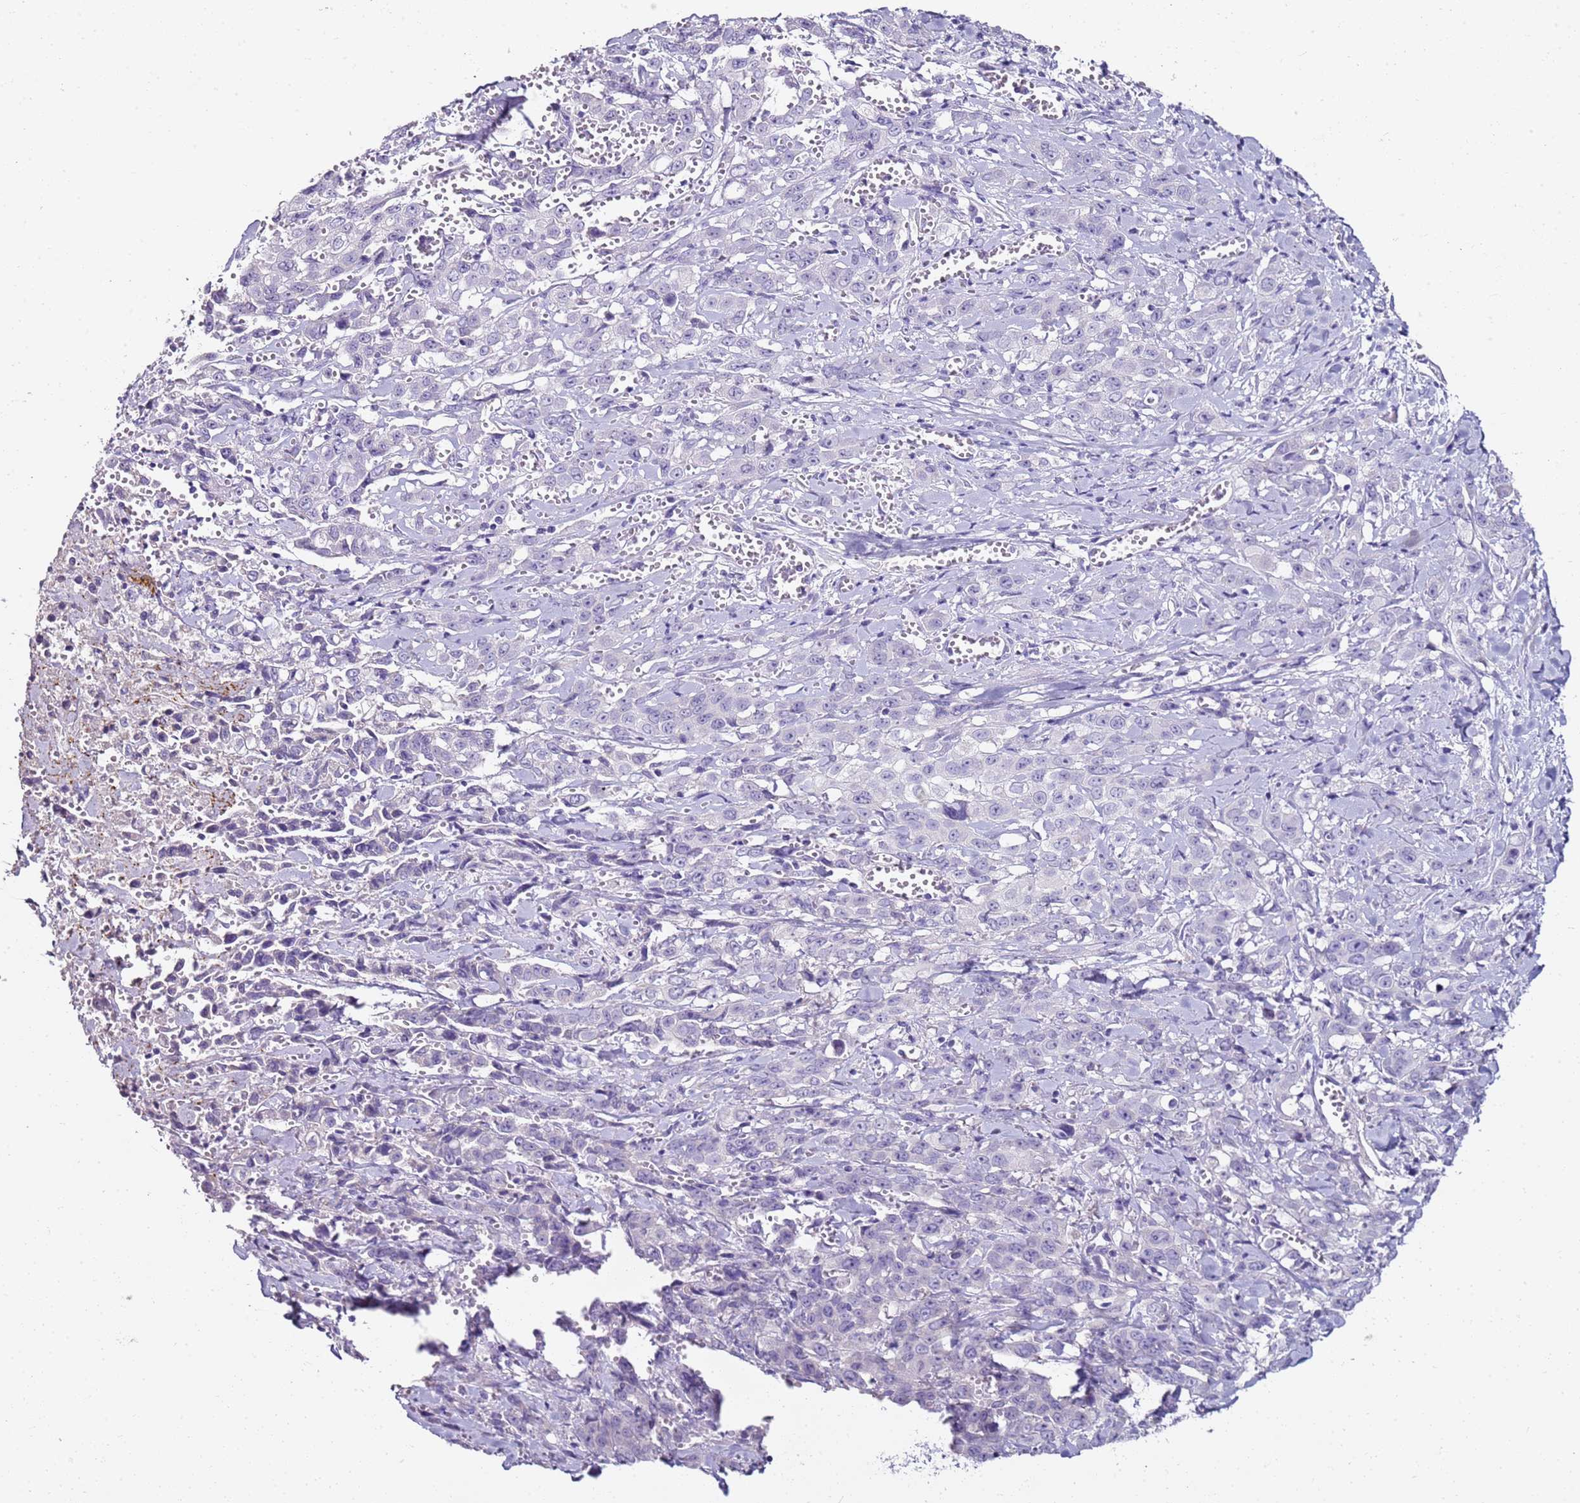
{"staining": {"intensity": "negative", "quantity": "none", "location": "none"}, "tissue": "stomach cancer", "cell_type": "Tumor cells", "image_type": "cancer", "snomed": [{"axis": "morphology", "description": "Adenocarcinoma, NOS"}, {"axis": "topography", "description": "Stomach, upper"}], "caption": "Immunohistochemistry of stomach adenocarcinoma exhibits no positivity in tumor cells.", "gene": "MYBPC3", "patient": {"sex": "male", "age": 62}}